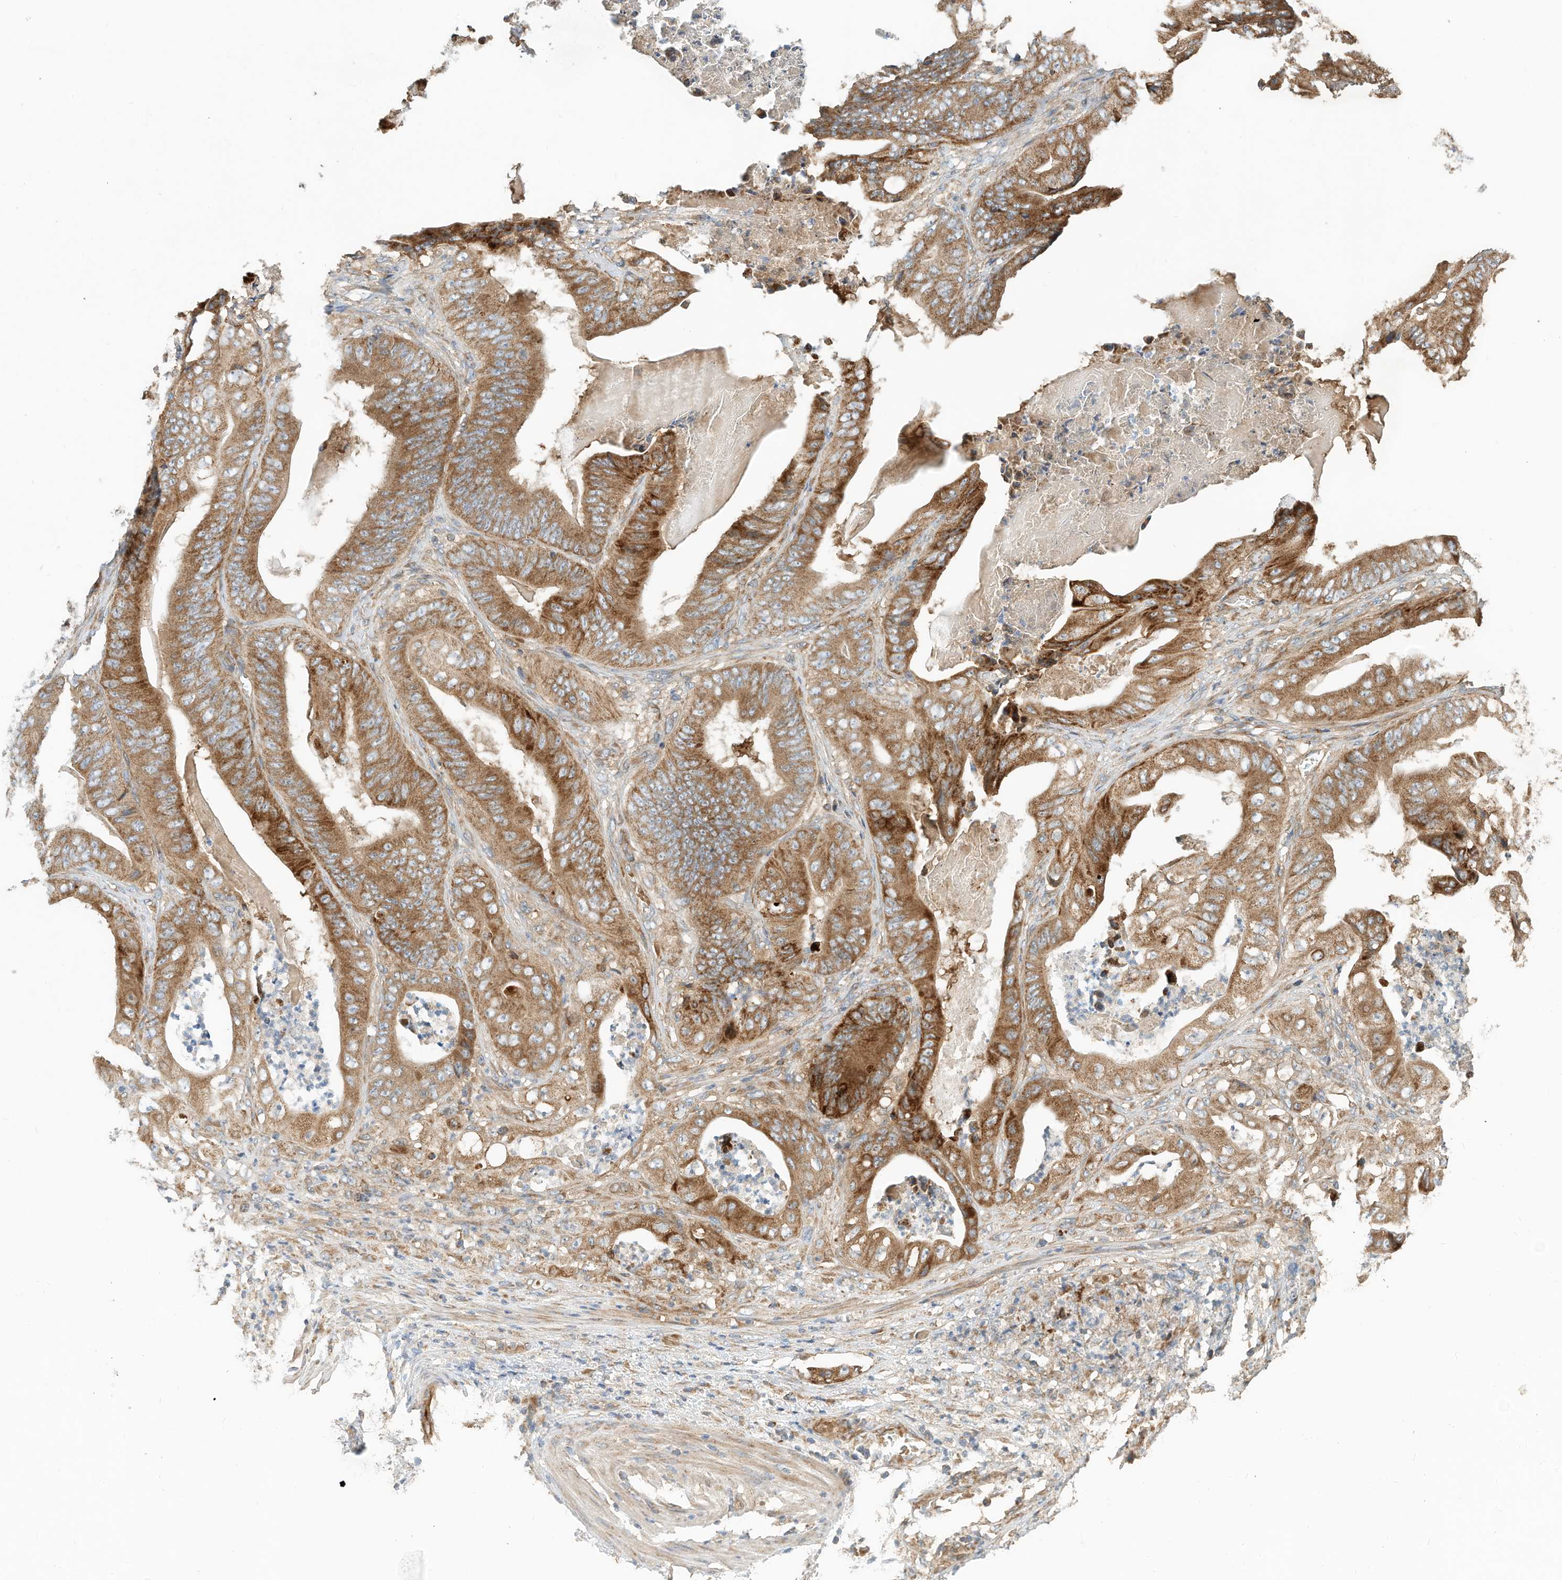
{"staining": {"intensity": "strong", "quantity": ">75%", "location": "cytoplasmic/membranous"}, "tissue": "stomach cancer", "cell_type": "Tumor cells", "image_type": "cancer", "snomed": [{"axis": "morphology", "description": "Adenocarcinoma, NOS"}, {"axis": "topography", "description": "Stomach"}], "caption": "Stomach adenocarcinoma stained with a brown dye exhibits strong cytoplasmic/membranous positive staining in about >75% of tumor cells.", "gene": "CPAMD8", "patient": {"sex": "female", "age": 73}}